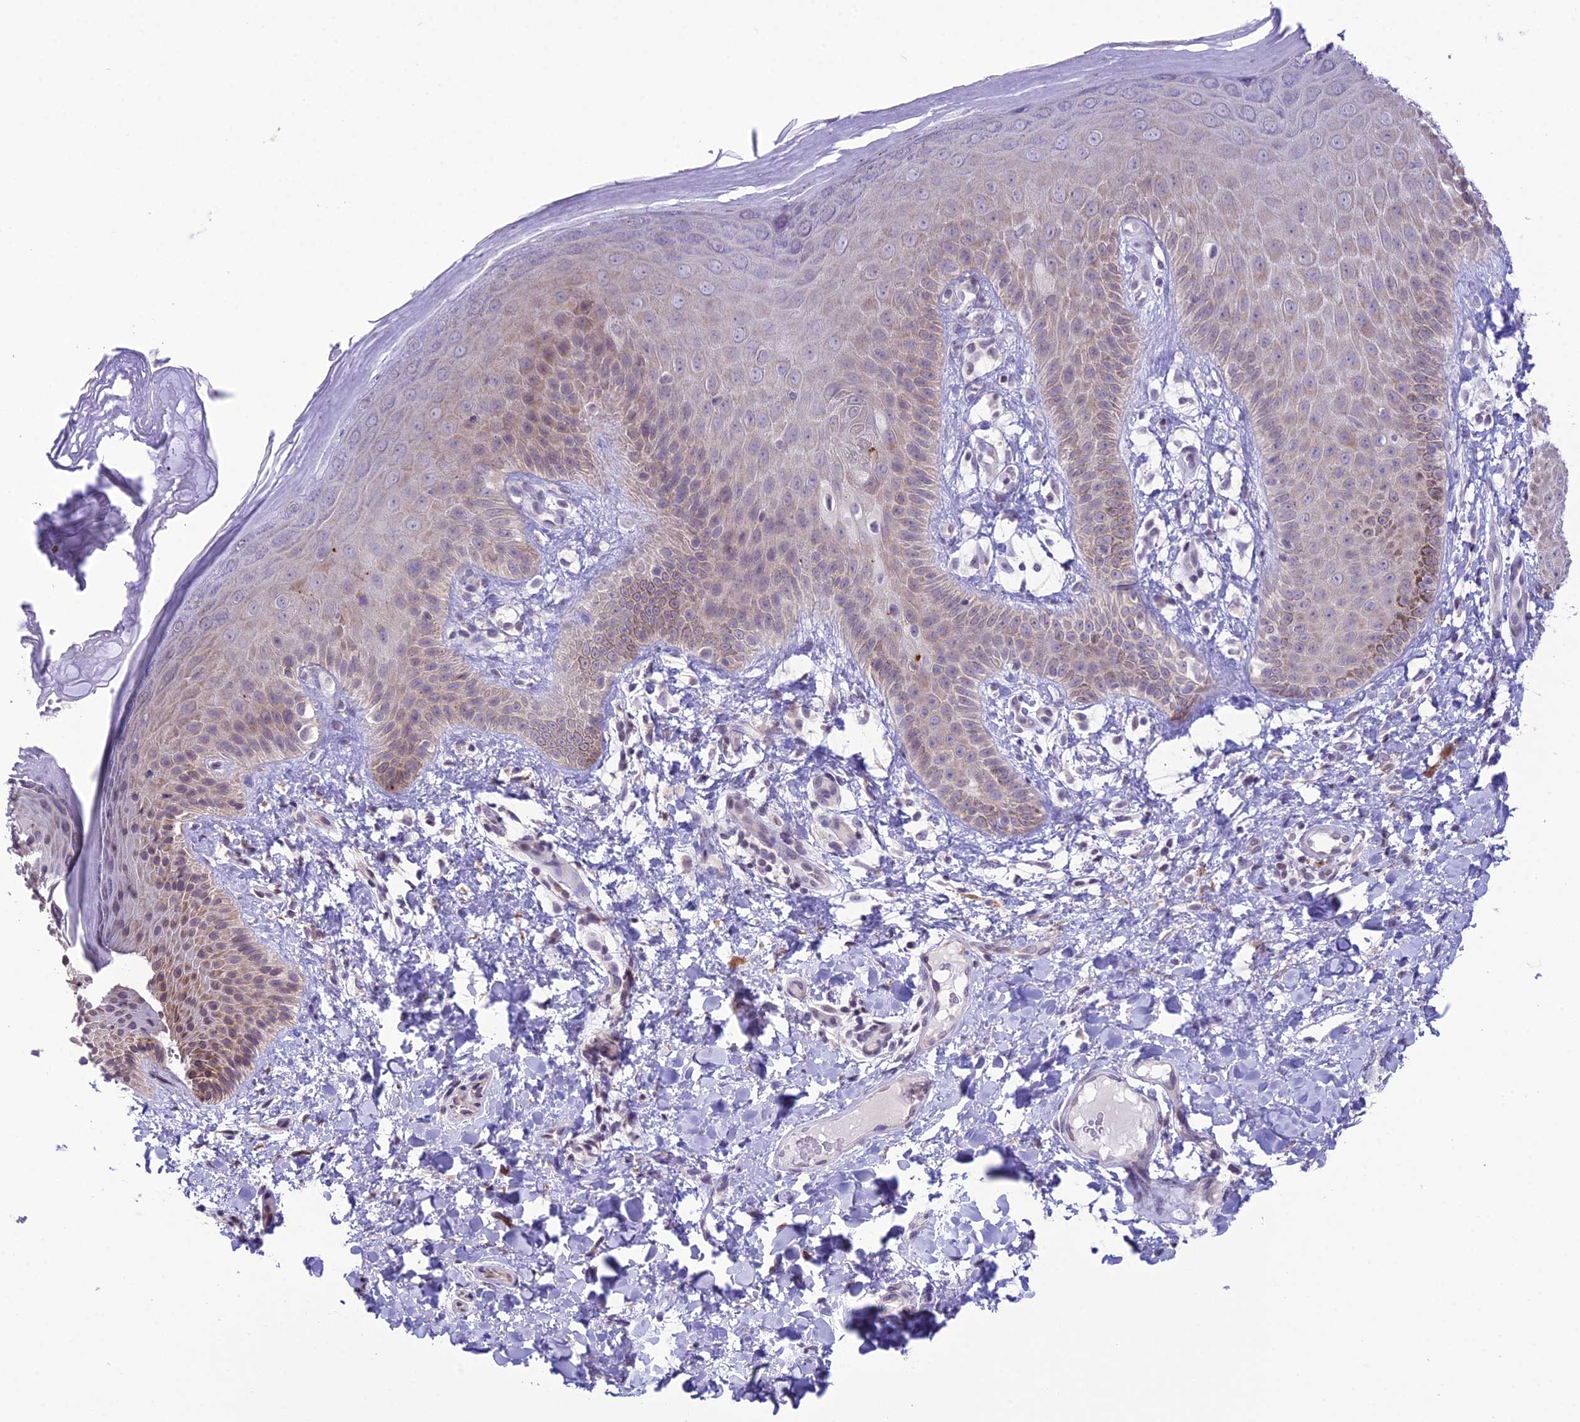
{"staining": {"intensity": "moderate", "quantity": "25%-75%", "location": "cytoplasmic/membranous"}, "tissue": "skin", "cell_type": "Epidermal cells", "image_type": "normal", "snomed": [{"axis": "morphology", "description": "Normal tissue, NOS"}, {"axis": "morphology", "description": "Neoplasm, malignant, NOS"}, {"axis": "topography", "description": "Anal"}], "caption": "The photomicrograph exhibits staining of benign skin, revealing moderate cytoplasmic/membranous protein staining (brown color) within epidermal cells.", "gene": "RPS26", "patient": {"sex": "male", "age": 47}}